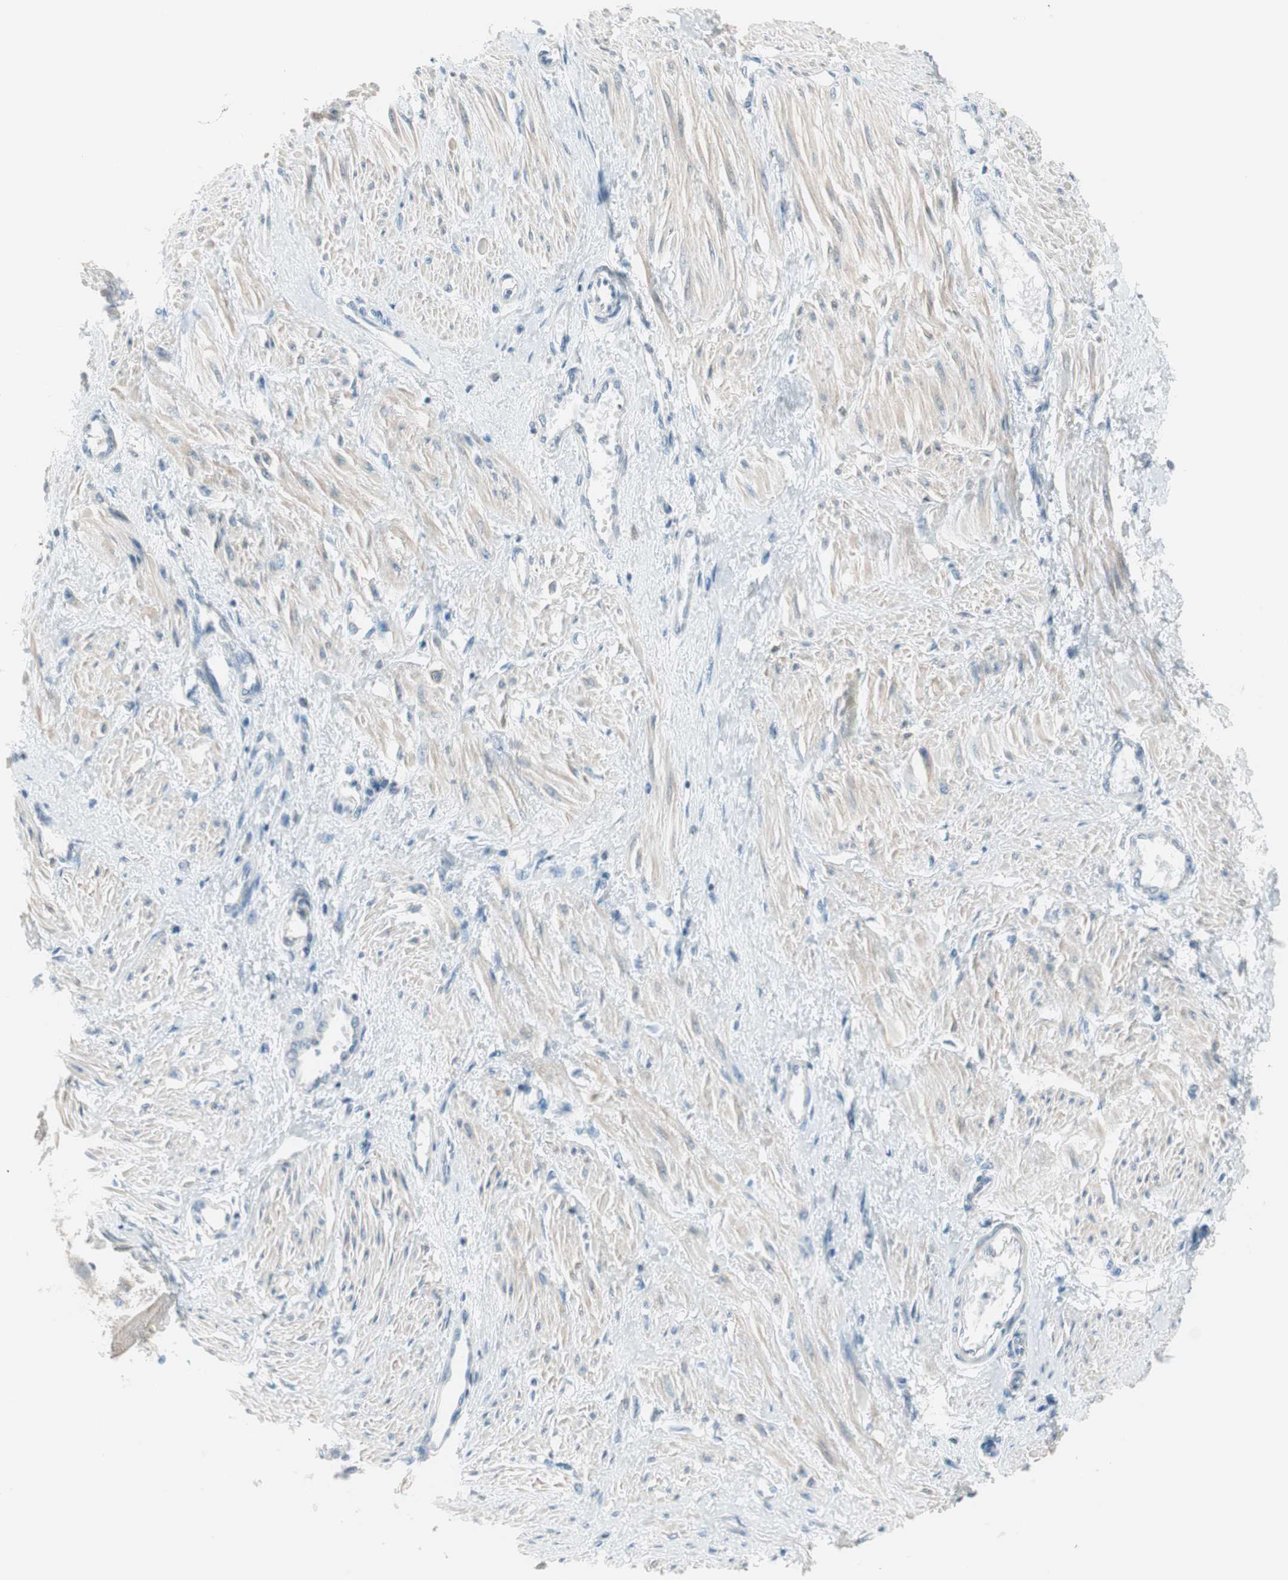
{"staining": {"intensity": "weak", "quantity": "25%-75%", "location": "cytoplasmic/membranous"}, "tissue": "smooth muscle", "cell_type": "Smooth muscle cells", "image_type": "normal", "snomed": [{"axis": "morphology", "description": "Normal tissue, NOS"}, {"axis": "topography", "description": "Smooth muscle"}, {"axis": "topography", "description": "Uterus"}], "caption": "Weak cytoplasmic/membranous protein positivity is present in approximately 25%-75% of smooth muscle cells in smooth muscle.", "gene": "ITLN2", "patient": {"sex": "female", "age": 39}}